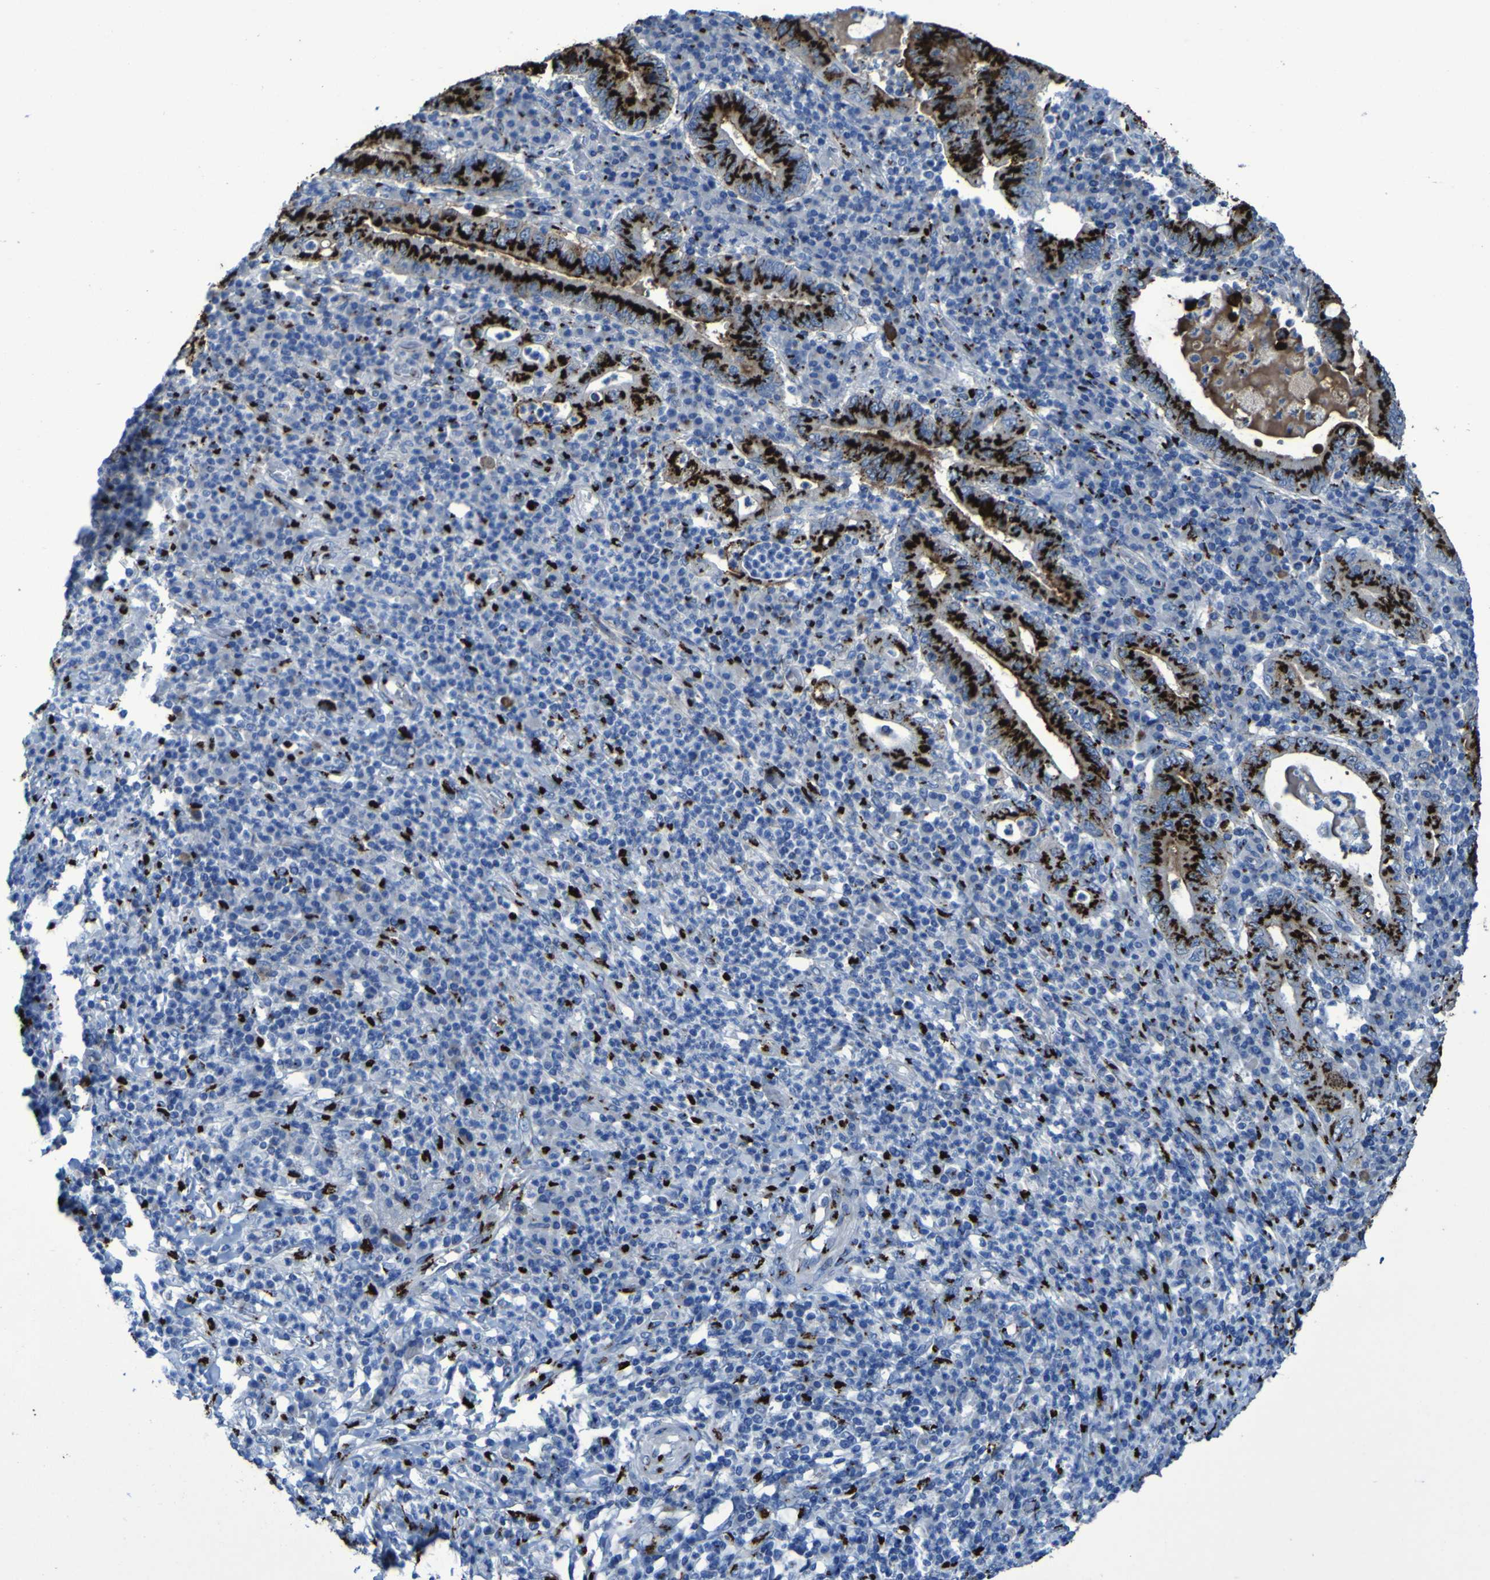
{"staining": {"intensity": "strong", "quantity": ">75%", "location": "cytoplasmic/membranous"}, "tissue": "stomach cancer", "cell_type": "Tumor cells", "image_type": "cancer", "snomed": [{"axis": "morphology", "description": "Normal tissue, NOS"}, {"axis": "morphology", "description": "Adenocarcinoma, NOS"}, {"axis": "topography", "description": "Esophagus"}, {"axis": "topography", "description": "Stomach, upper"}, {"axis": "topography", "description": "Peripheral nerve tissue"}], "caption": "IHC staining of stomach adenocarcinoma, which exhibits high levels of strong cytoplasmic/membranous staining in approximately >75% of tumor cells indicating strong cytoplasmic/membranous protein positivity. The staining was performed using DAB (brown) for protein detection and nuclei were counterstained in hematoxylin (blue).", "gene": "GOLM1", "patient": {"sex": "male", "age": 62}}